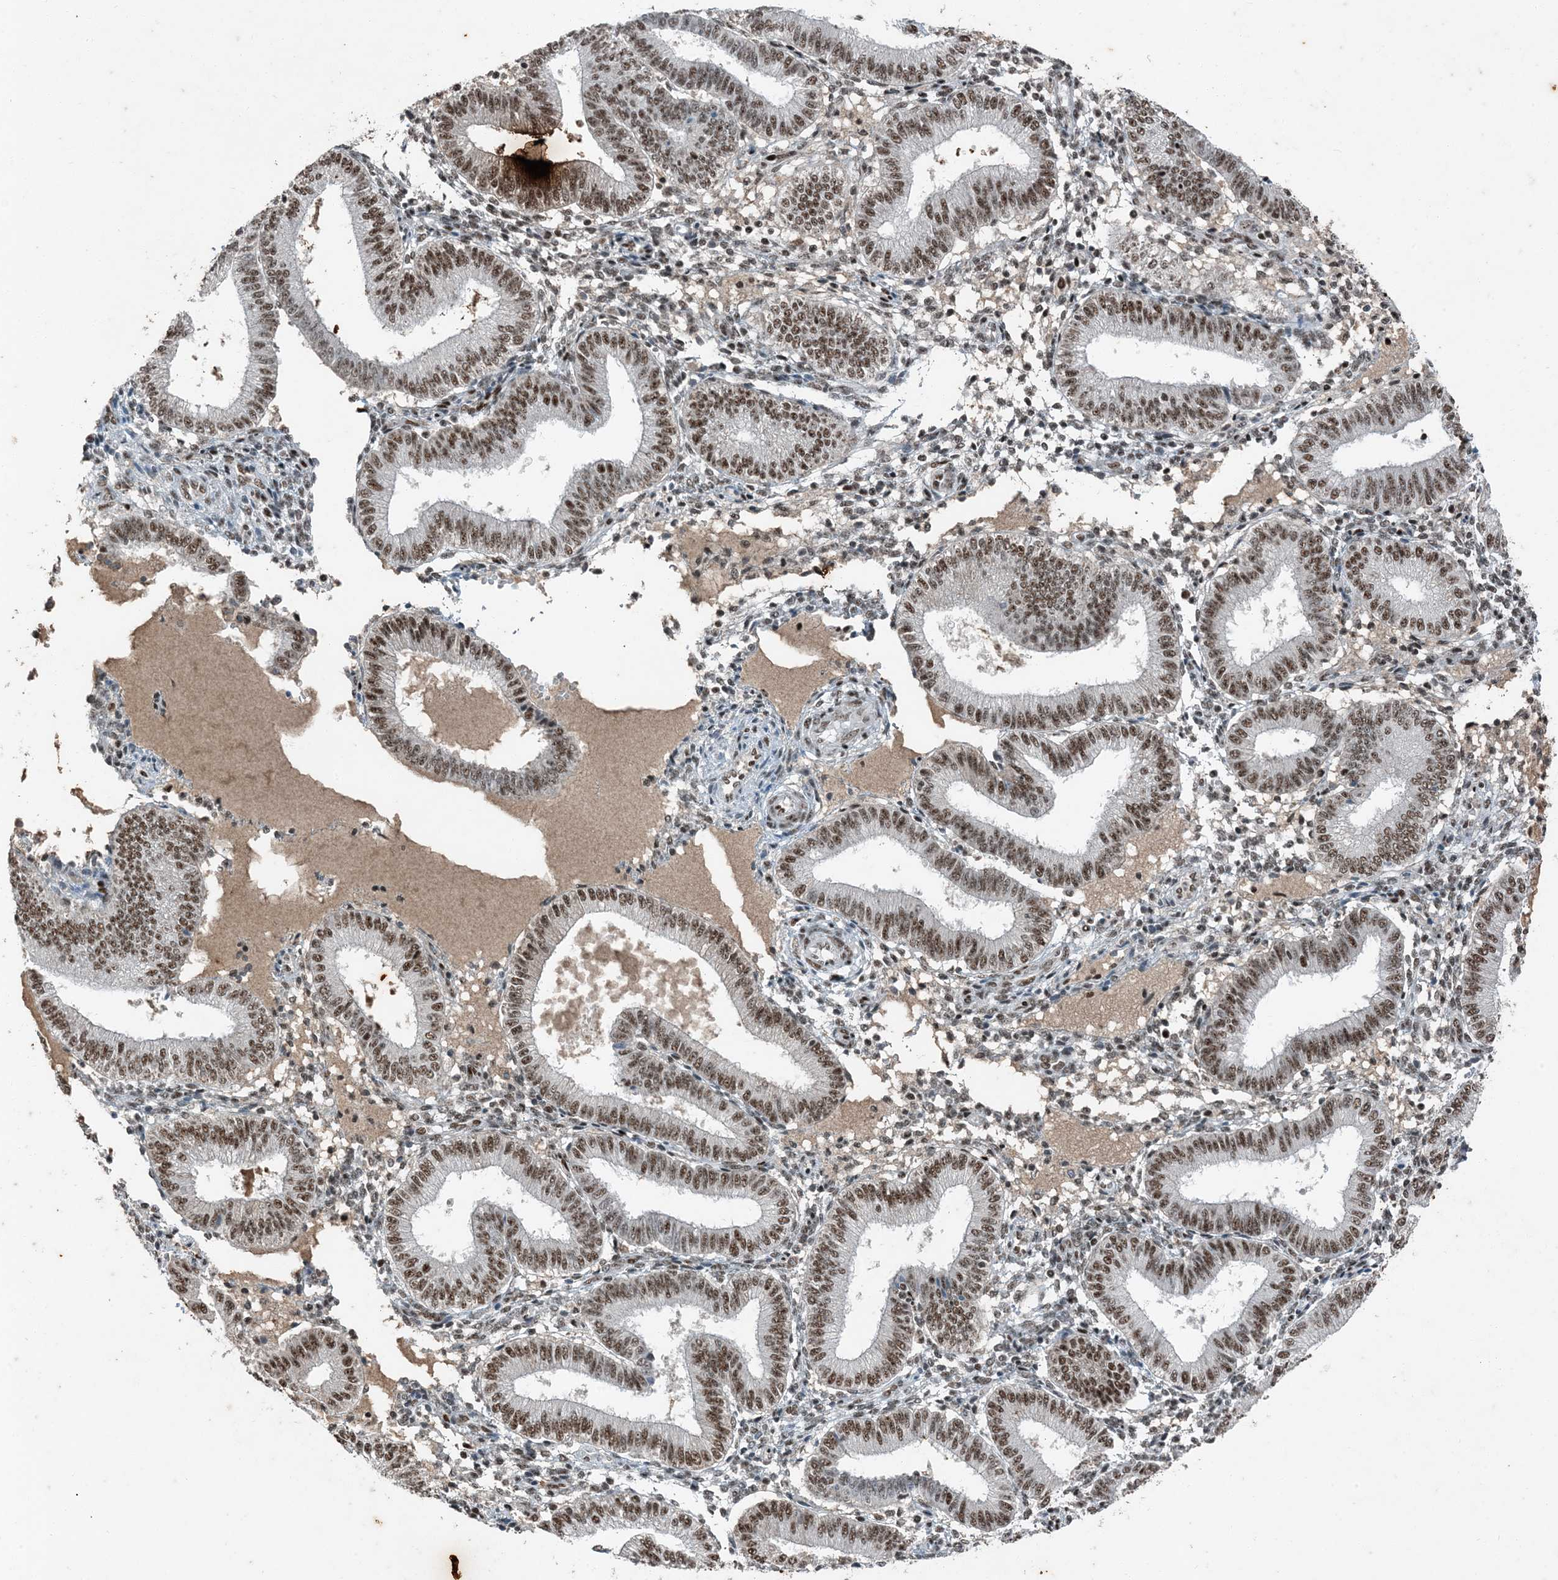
{"staining": {"intensity": "moderate", "quantity": "25%-75%", "location": "nuclear"}, "tissue": "endometrium", "cell_type": "Cells in endometrial stroma", "image_type": "normal", "snomed": [{"axis": "morphology", "description": "Normal tissue, NOS"}, {"axis": "topography", "description": "Endometrium"}], "caption": "Cells in endometrial stroma display medium levels of moderate nuclear expression in about 25%-75% of cells in benign human endometrium.", "gene": "TADA2B", "patient": {"sex": "female", "age": 39}}